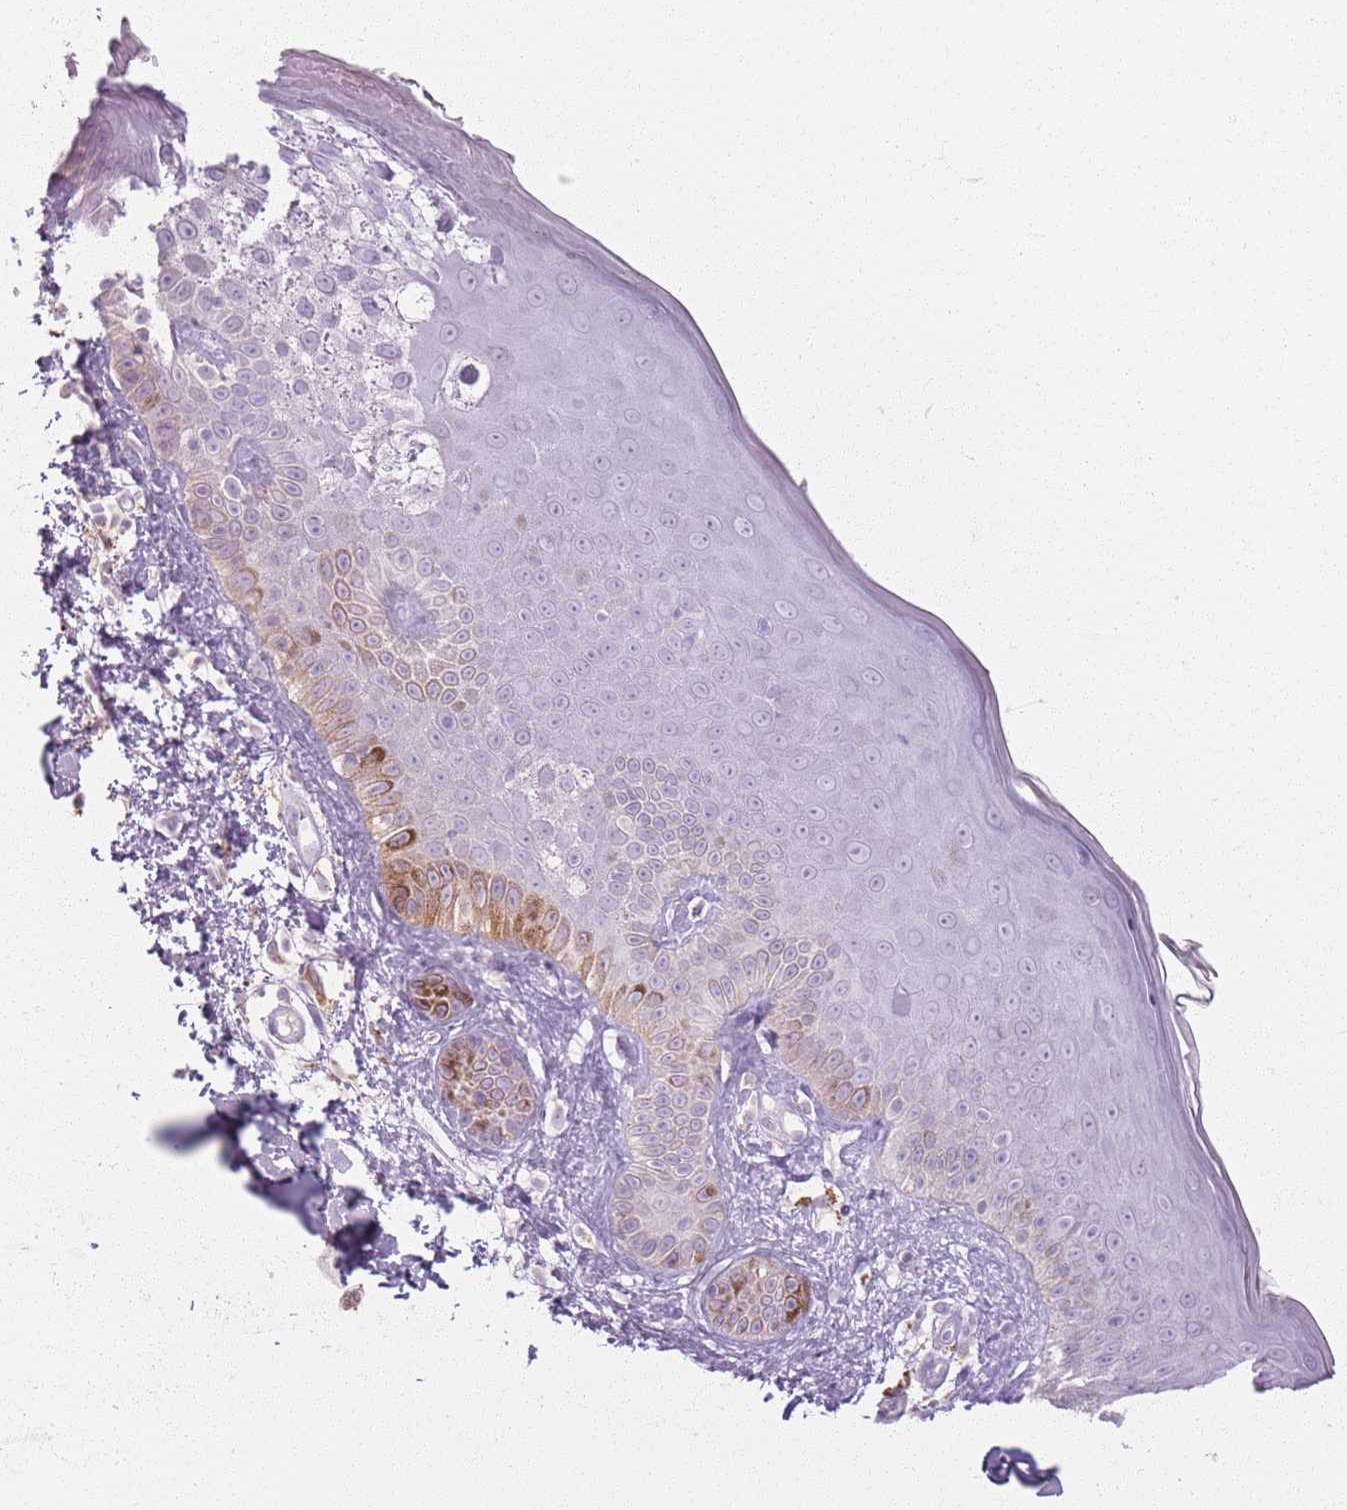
{"staining": {"intensity": "negative", "quantity": "none", "location": "none"}, "tissue": "skin", "cell_type": "Fibroblasts", "image_type": "normal", "snomed": [{"axis": "morphology", "description": "Normal tissue, NOS"}, {"axis": "topography", "description": "Skin"}], "caption": "There is no significant positivity in fibroblasts of skin. The staining was performed using DAB (3,3'-diaminobenzidine) to visualize the protein expression in brown, while the nuclei were stained in blue with hematoxylin (Magnification: 20x).", "gene": "GDPGP1", "patient": {"sex": "male", "age": 52}}